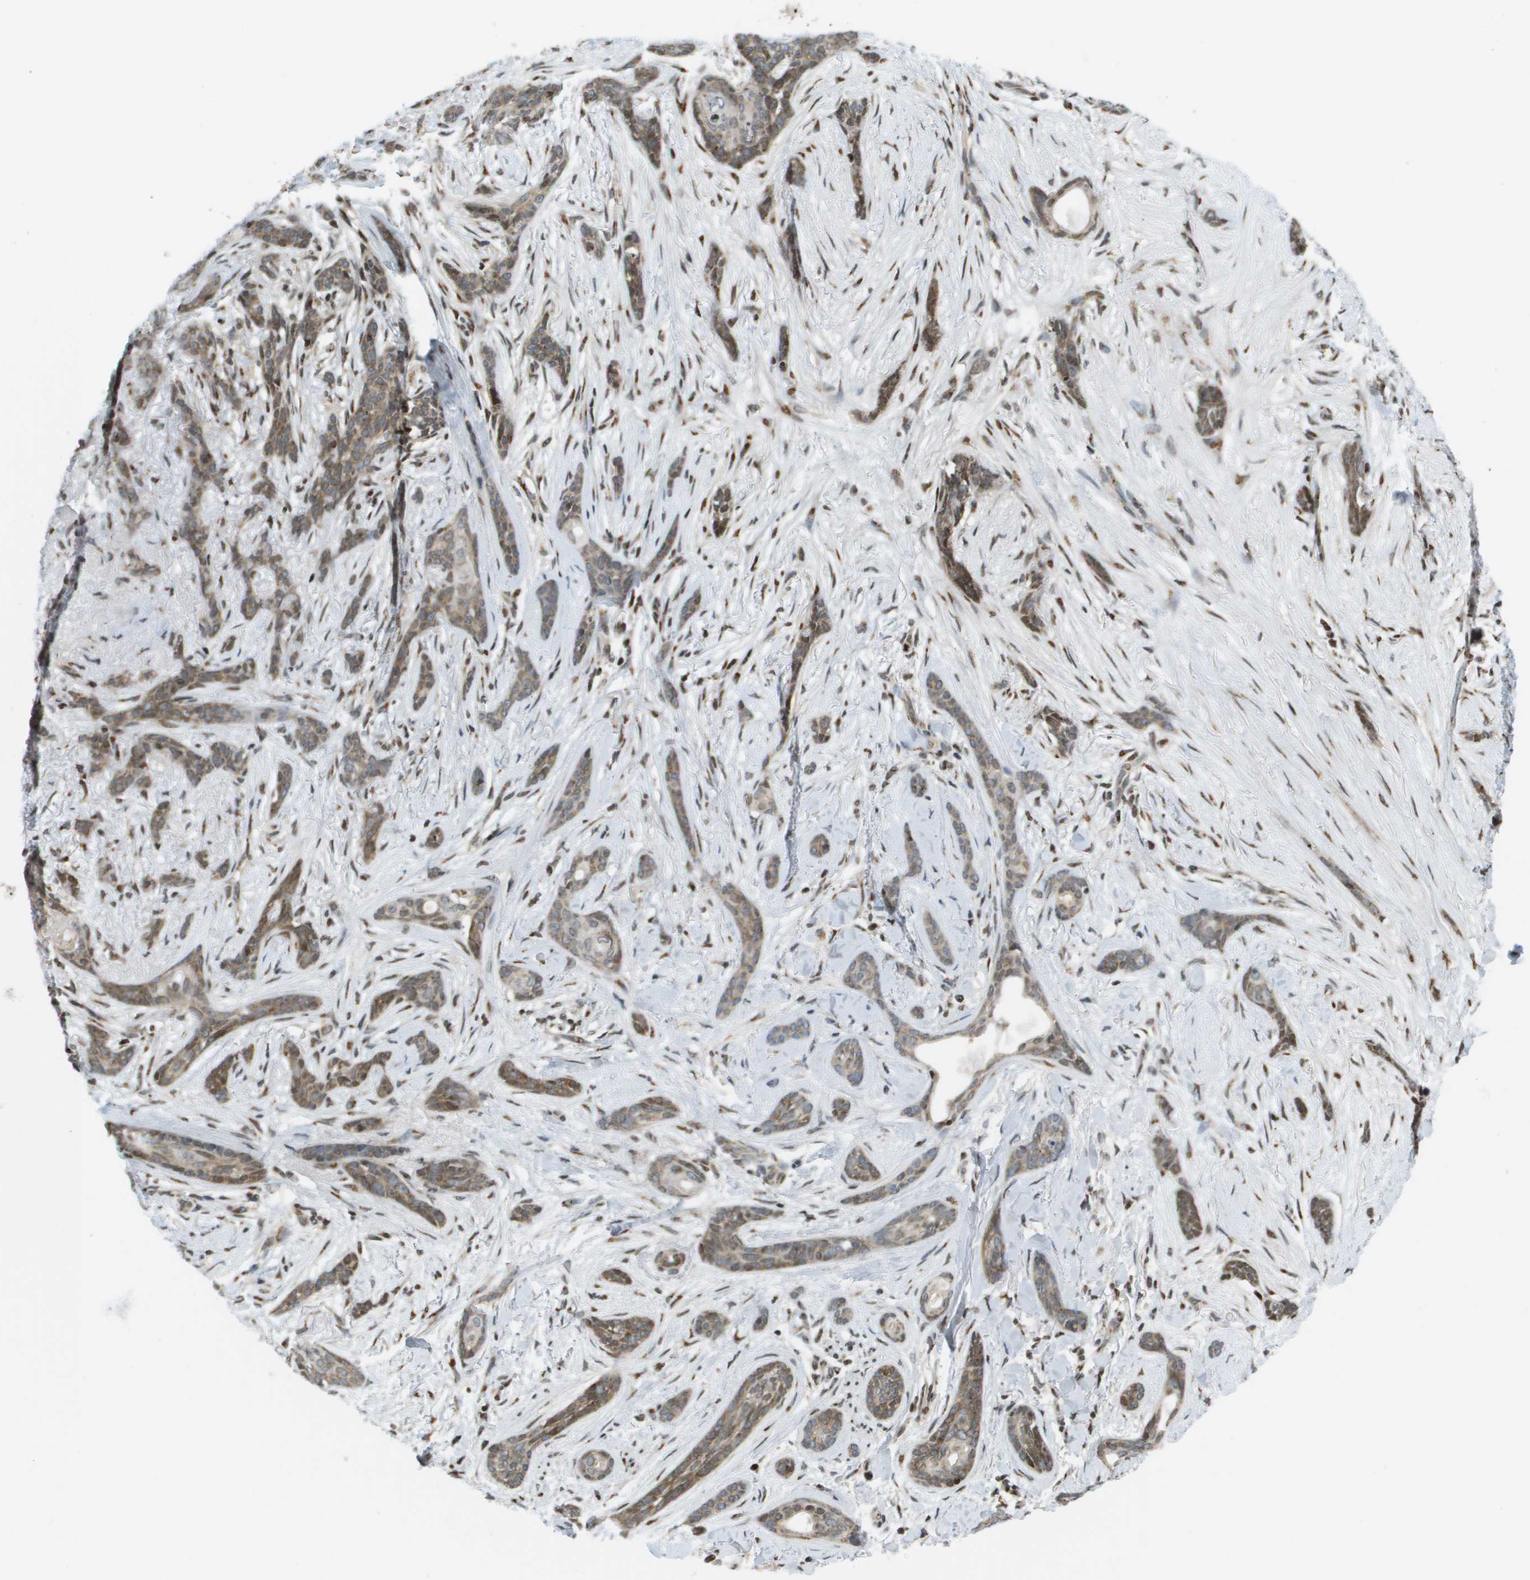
{"staining": {"intensity": "moderate", "quantity": ">75%", "location": "cytoplasmic/membranous"}, "tissue": "skin cancer", "cell_type": "Tumor cells", "image_type": "cancer", "snomed": [{"axis": "morphology", "description": "Basal cell carcinoma"}, {"axis": "morphology", "description": "Adnexal tumor, benign"}, {"axis": "topography", "description": "Skin"}], "caption": "The histopathology image exhibits immunohistochemical staining of skin benign adnexal tumor. There is moderate cytoplasmic/membranous expression is seen in approximately >75% of tumor cells.", "gene": "EVC", "patient": {"sex": "female", "age": 42}}